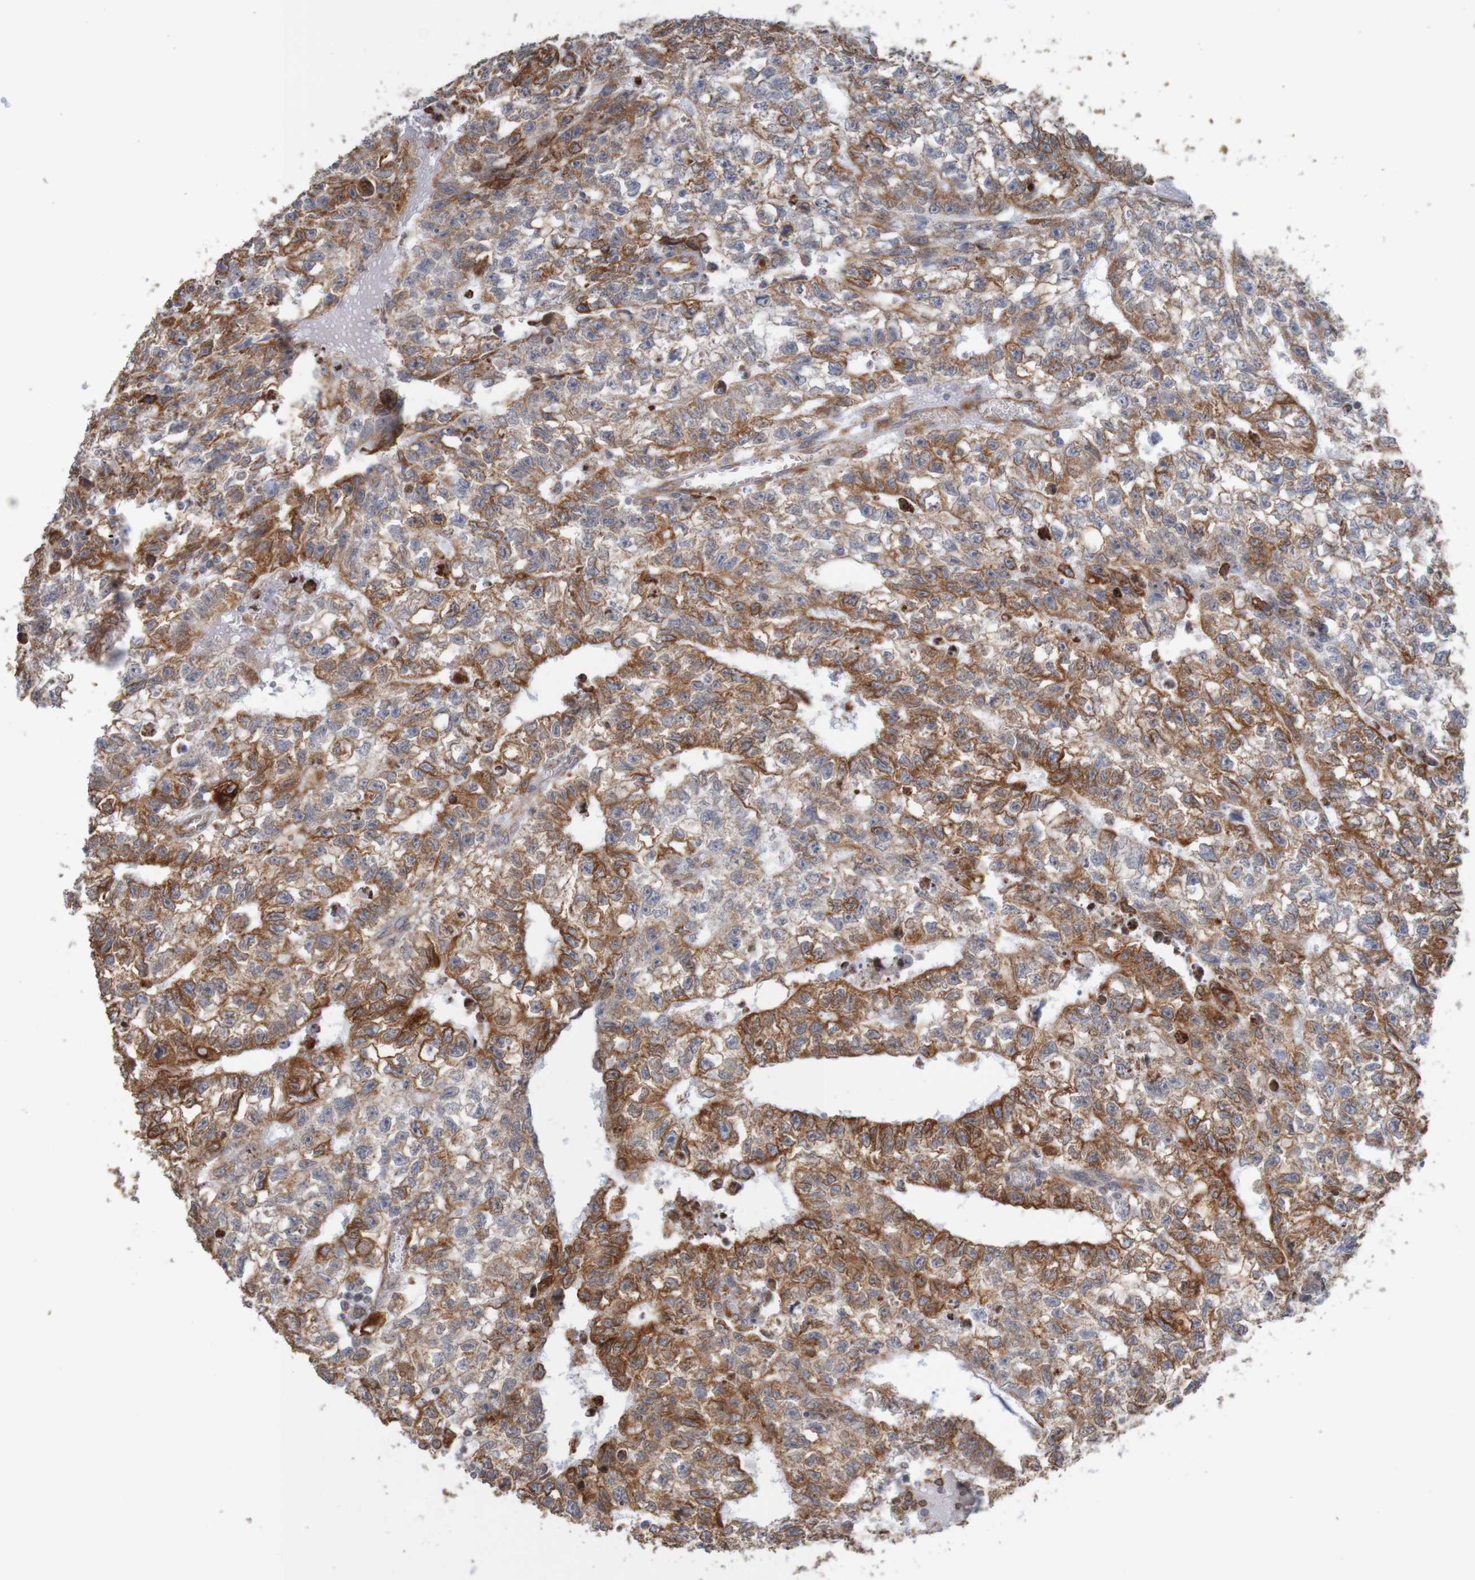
{"staining": {"intensity": "moderate", "quantity": ">75%", "location": "cytoplasmic/membranous"}, "tissue": "testis cancer", "cell_type": "Tumor cells", "image_type": "cancer", "snomed": [{"axis": "morphology", "description": "Seminoma, NOS"}, {"axis": "morphology", "description": "Carcinoma, Embryonal, NOS"}, {"axis": "topography", "description": "Testis"}], "caption": "Tumor cells reveal medium levels of moderate cytoplasmic/membranous positivity in approximately >75% of cells in testis seminoma.", "gene": "PDIA3", "patient": {"sex": "male", "age": 38}}